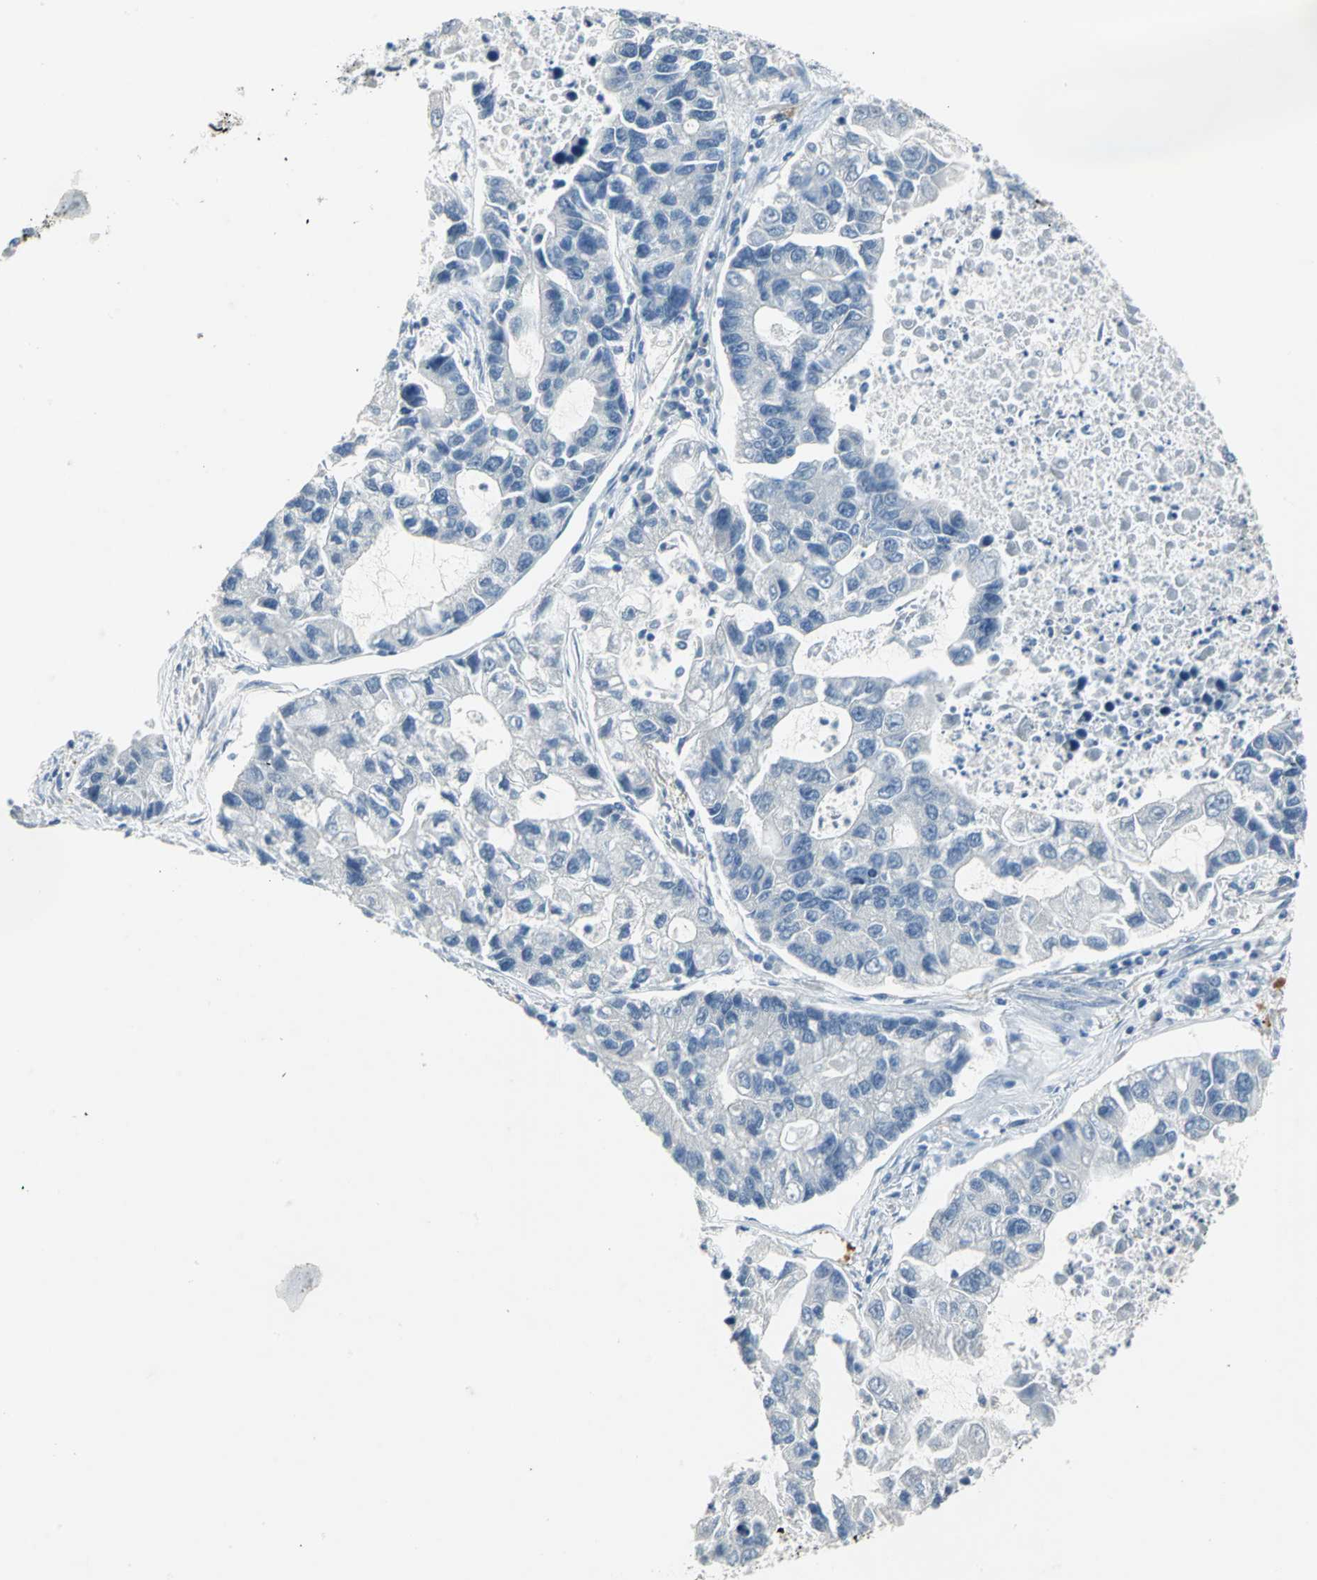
{"staining": {"intensity": "negative", "quantity": "none", "location": "none"}, "tissue": "lung cancer", "cell_type": "Tumor cells", "image_type": "cancer", "snomed": [{"axis": "morphology", "description": "Adenocarcinoma, NOS"}, {"axis": "topography", "description": "Lung"}], "caption": "This histopathology image is of lung cancer stained with immunohistochemistry (IHC) to label a protein in brown with the nuclei are counter-stained blue. There is no positivity in tumor cells.", "gene": "PTGDS", "patient": {"sex": "female", "age": 51}}